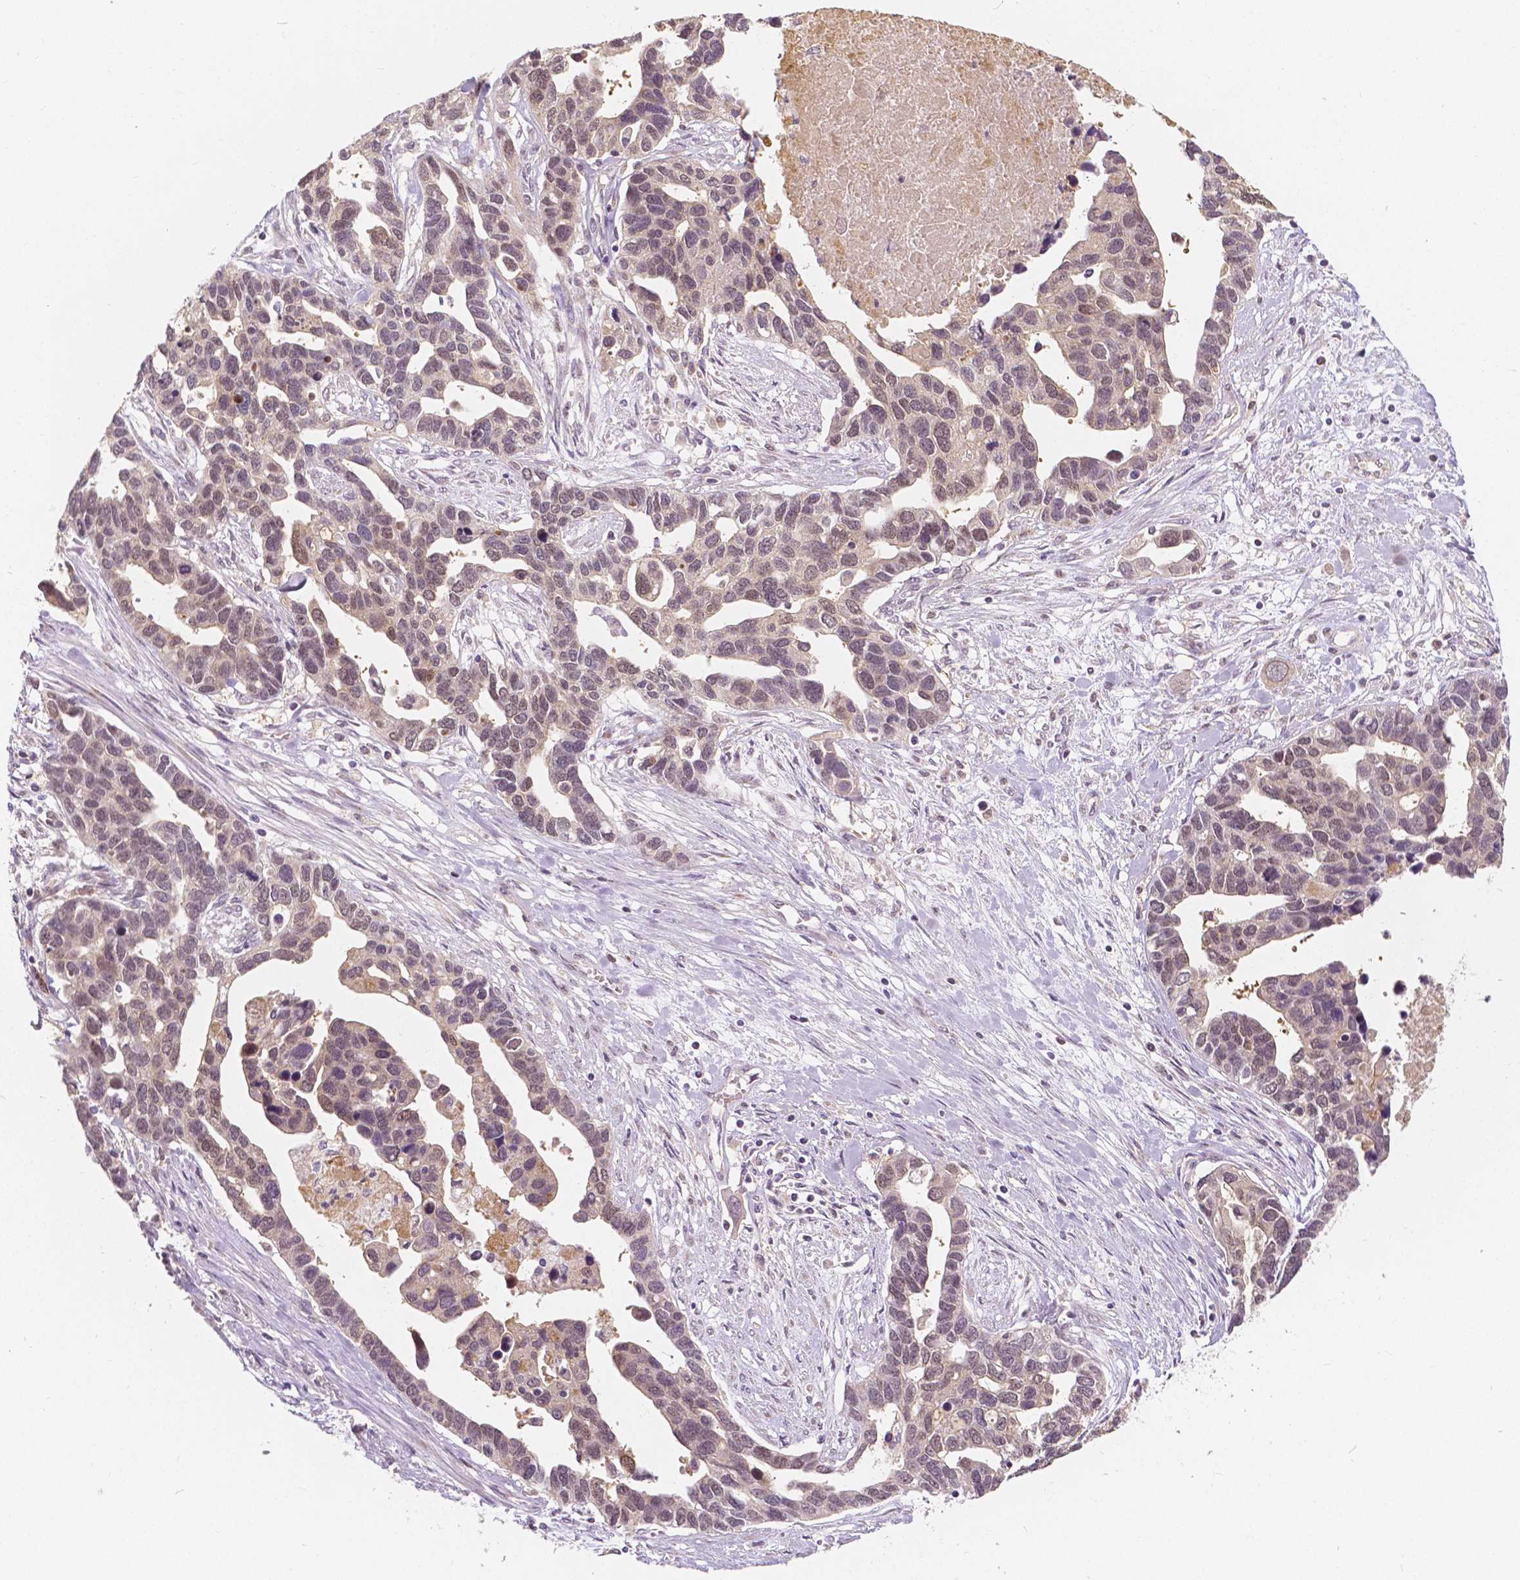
{"staining": {"intensity": "weak", "quantity": ">75%", "location": "nuclear"}, "tissue": "ovarian cancer", "cell_type": "Tumor cells", "image_type": "cancer", "snomed": [{"axis": "morphology", "description": "Cystadenocarcinoma, serous, NOS"}, {"axis": "topography", "description": "Ovary"}], "caption": "This image shows IHC staining of human ovarian cancer, with low weak nuclear staining in approximately >75% of tumor cells.", "gene": "NAPRT", "patient": {"sex": "female", "age": 54}}